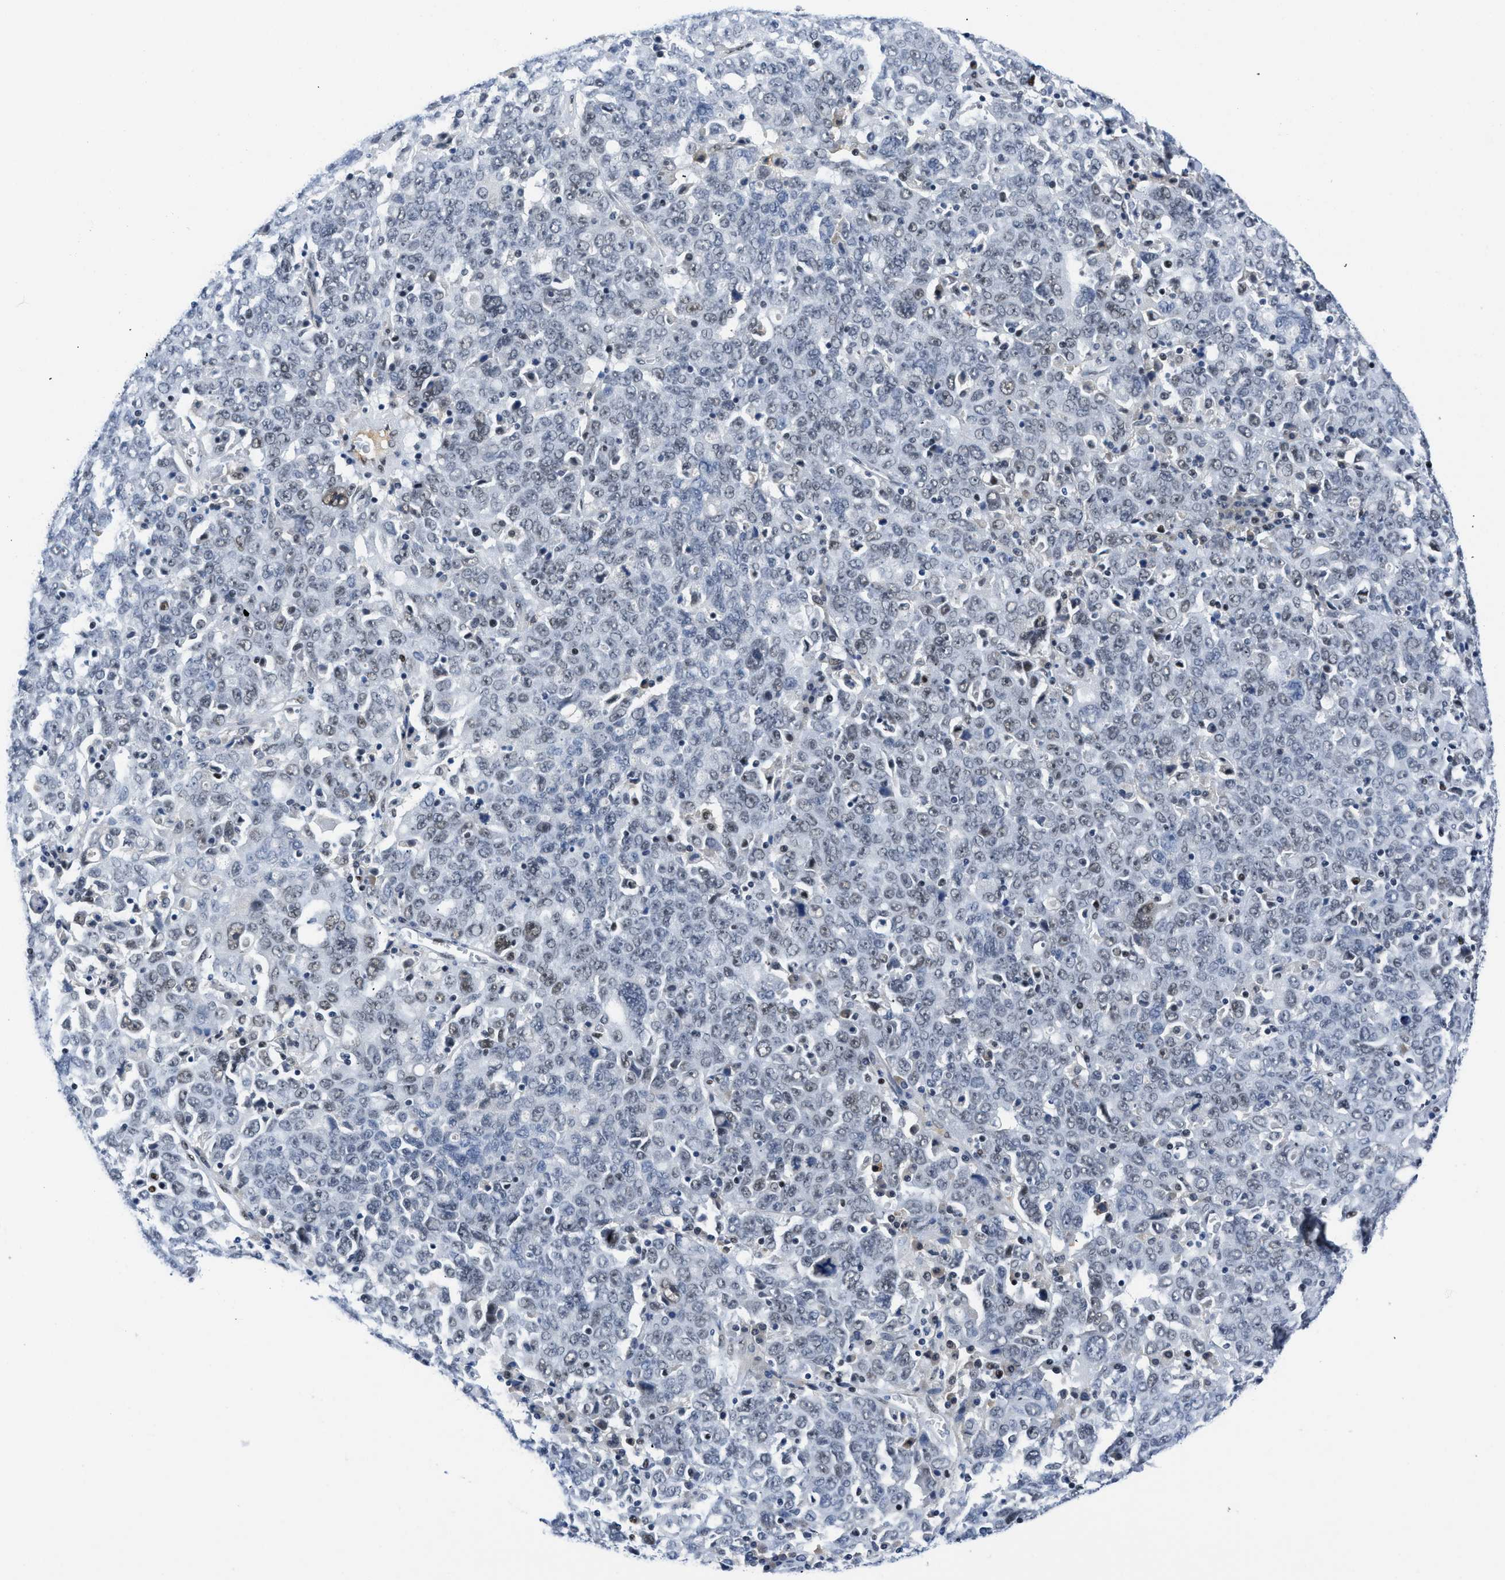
{"staining": {"intensity": "weak", "quantity": "25%-75%", "location": "nuclear"}, "tissue": "ovarian cancer", "cell_type": "Tumor cells", "image_type": "cancer", "snomed": [{"axis": "morphology", "description": "Carcinoma, endometroid"}, {"axis": "topography", "description": "Ovary"}], "caption": "DAB (3,3'-diaminobenzidine) immunohistochemical staining of human ovarian cancer (endometroid carcinoma) displays weak nuclear protein staining in about 25%-75% of tumor cells.", "gene": "SMARCAD1", "patient": {"sex": "female", "age": 62}}